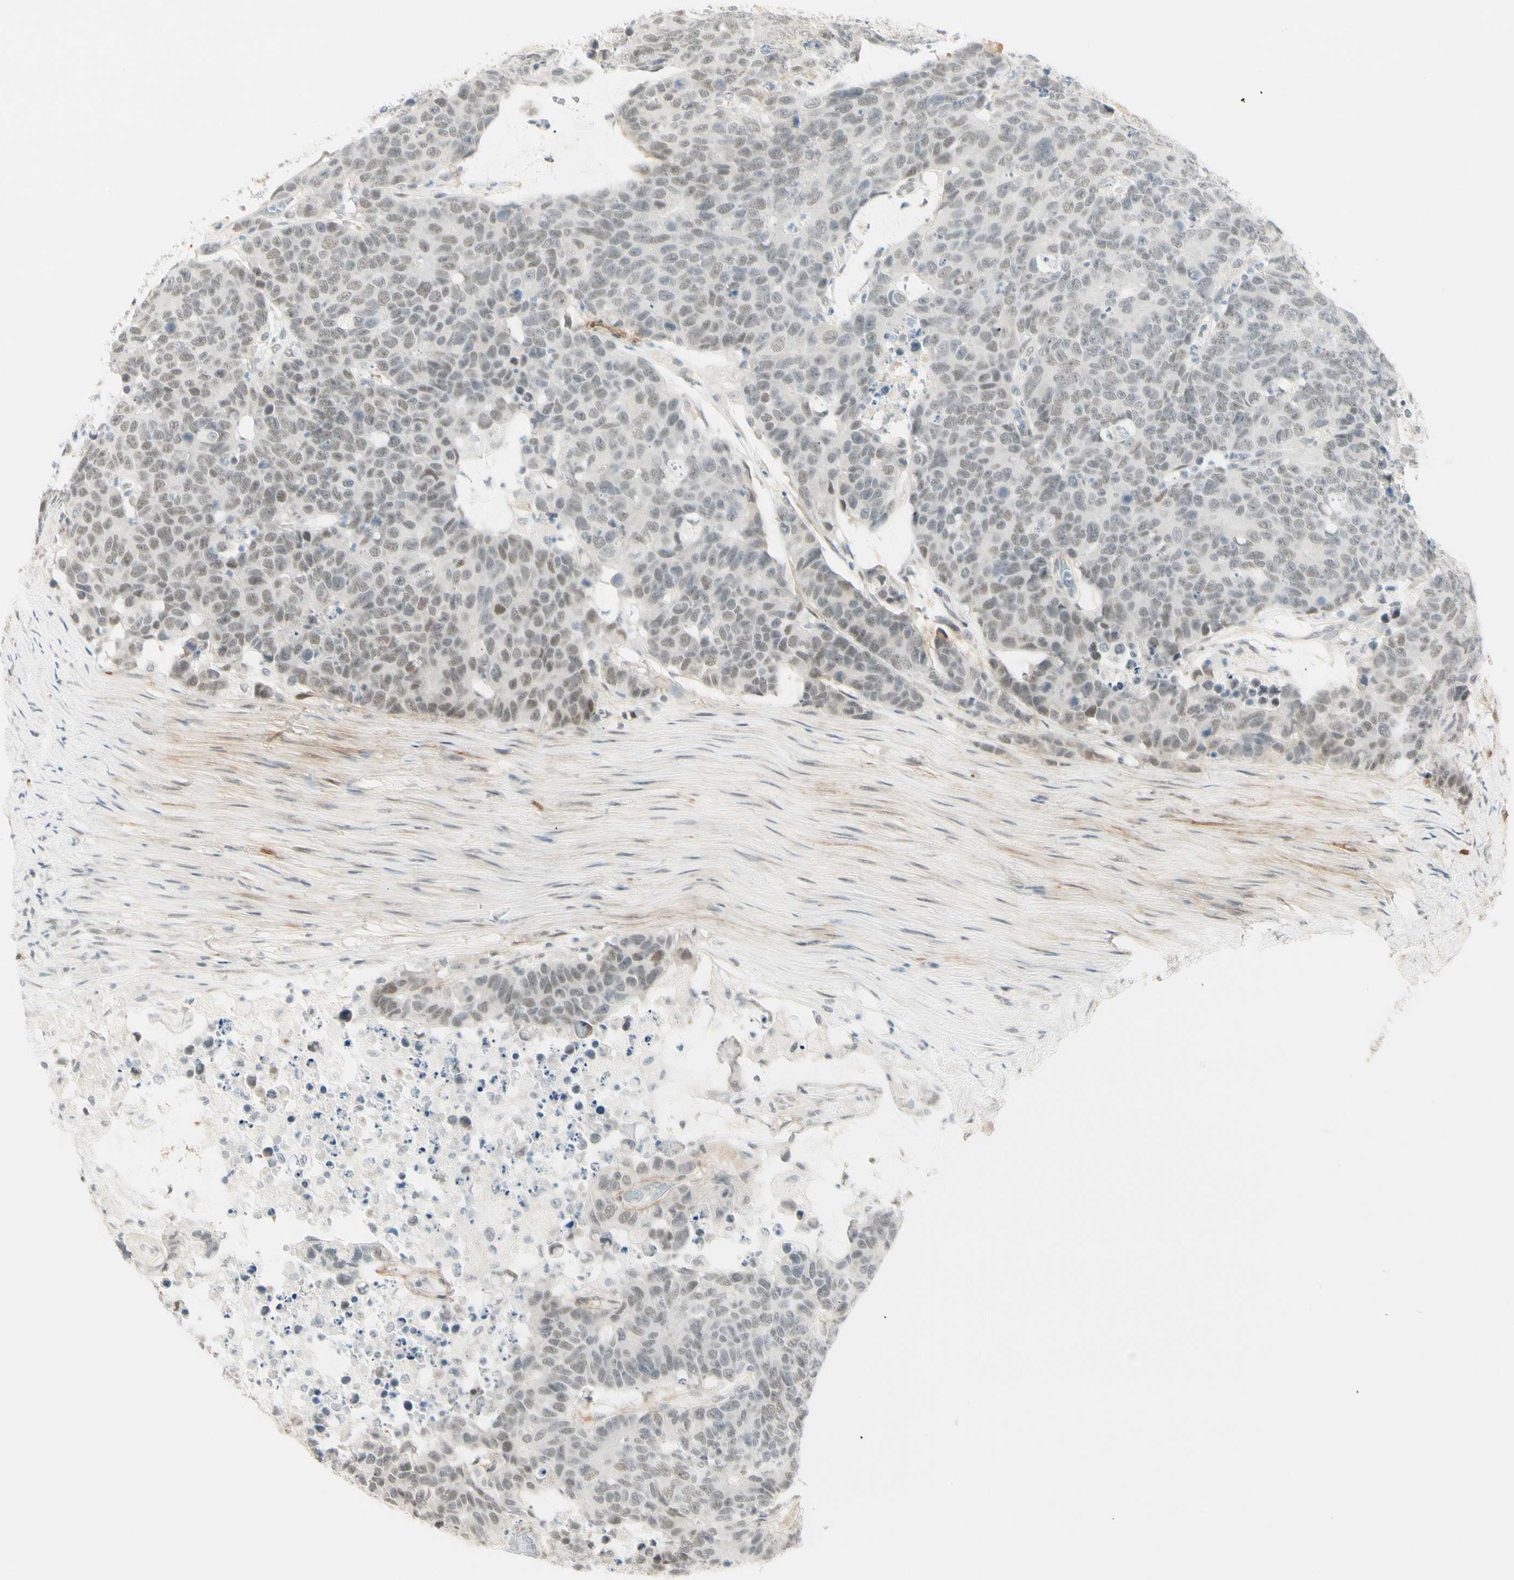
{"staining": {"intensity": "weak", "quantity": ">75%", "location": "nuclear"}, "tissue": "colorectal cancer", "cell_type": "Tumor cells", "image_type": "cancer", "snomed": [{"axis": "morphology", "description": "Adenocarcinoma, NOS"}, {"axis": "topography", "description": "Colon"}], "caption": "Tumor cells demonstrate low levels of weak nuclear expression in about >75% of cells in colorectal cancer (adenocarcinoma).", "gene": "ASPN", "patient": {"sex": "female", "age": 86}}